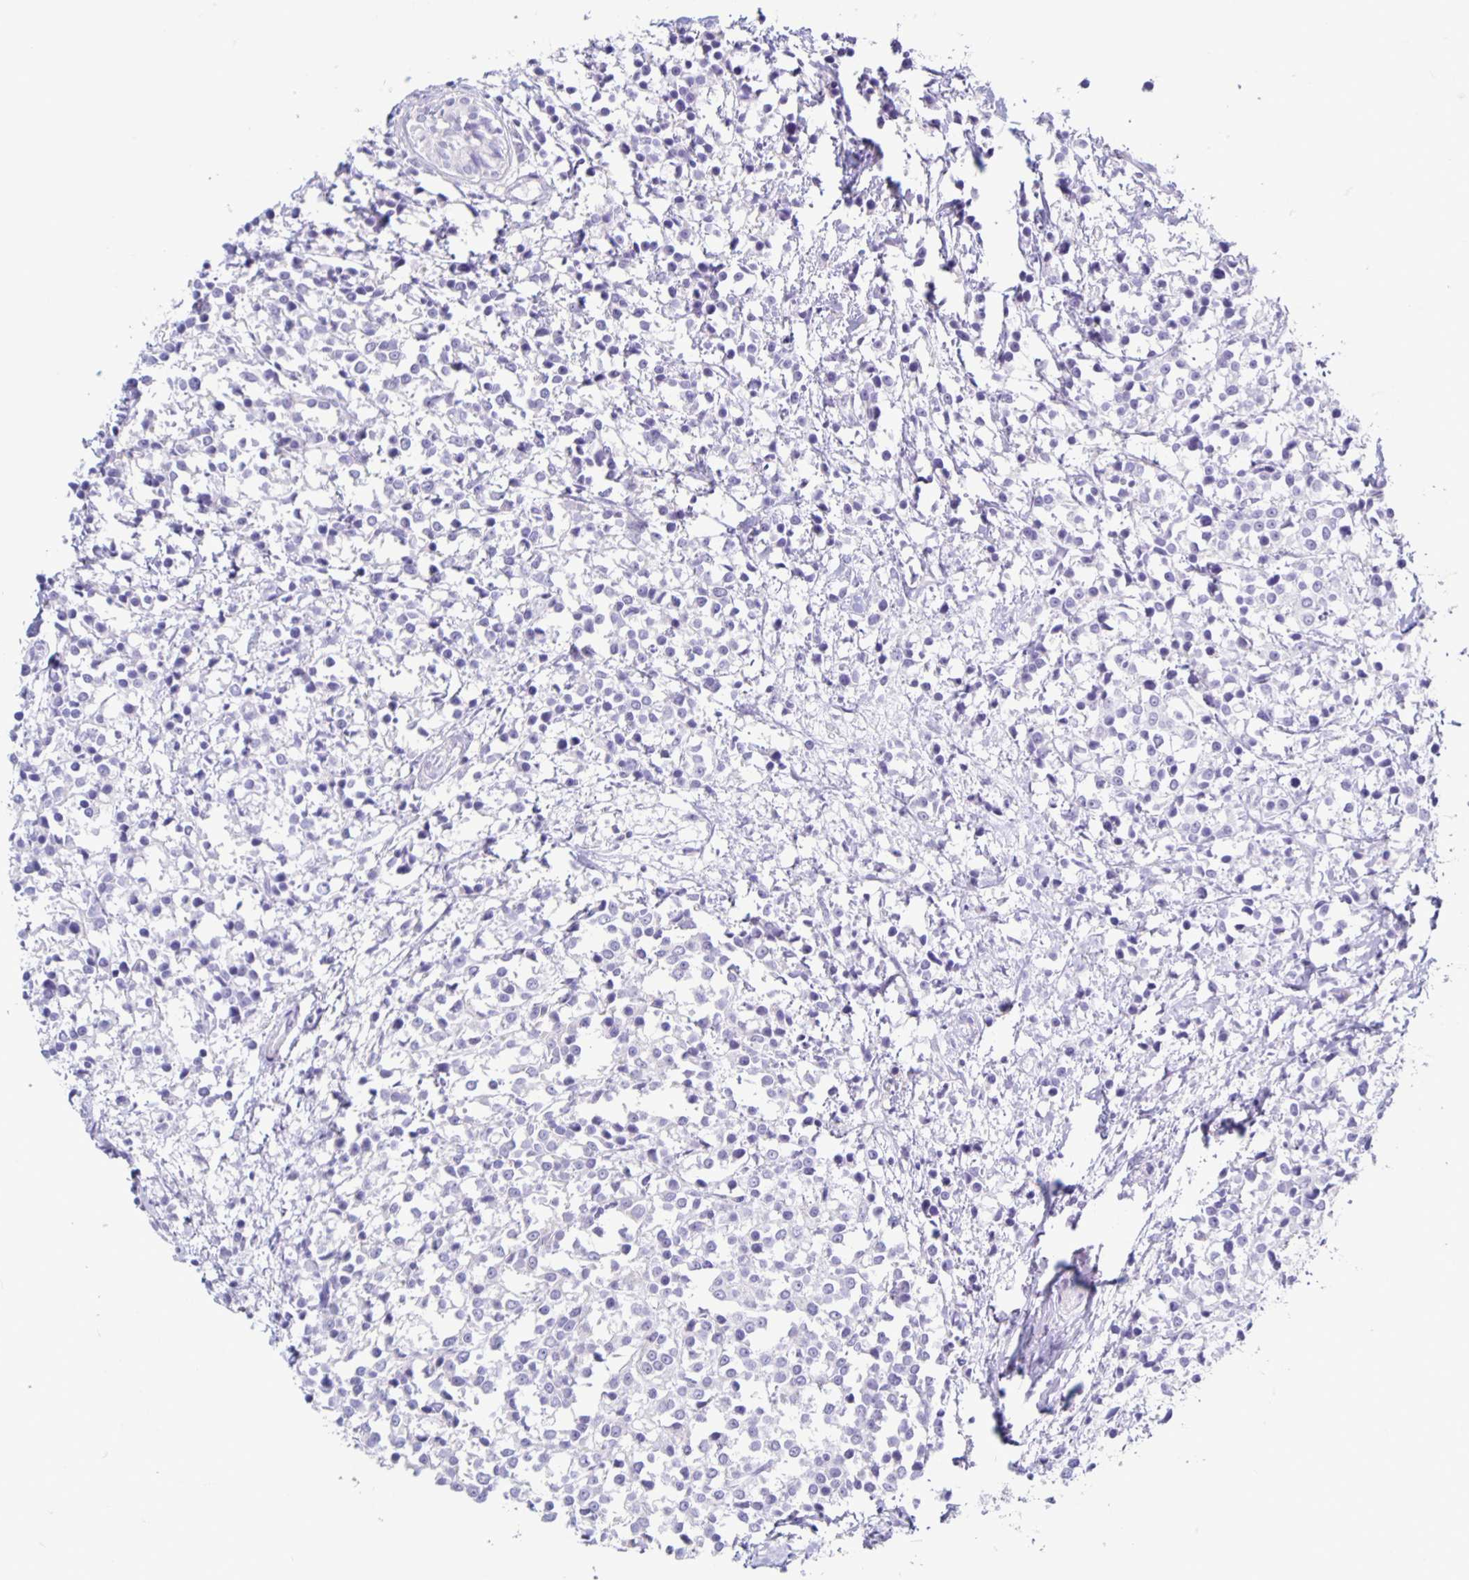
{"staining": {"intensity": "negative", "quantity": "none", "location": "none"}, "tissue": "breast cancer", "cell_type": "Tumor cells", "image_type": "cancer", "snomed": [{"axis": "morphology", "description": "Duct carcinoma"}, {"axis": "topography", "description": "Breast"}], "caption": "This photomicrograph is of breast cancer stained with immunohistochemistry to label a protein in brown with the nuclei are counter-stained blue. There is no staining in tumor cells. The staining was performed using DAB (3,3'-diaminobenzidine) to visualize the protein expression in brown, while the nuclei were stained in blue with hematoxylin (Magnification: 20x).", "gene": "CT45A5", "patient": {"sex": "female", "age": 80}}